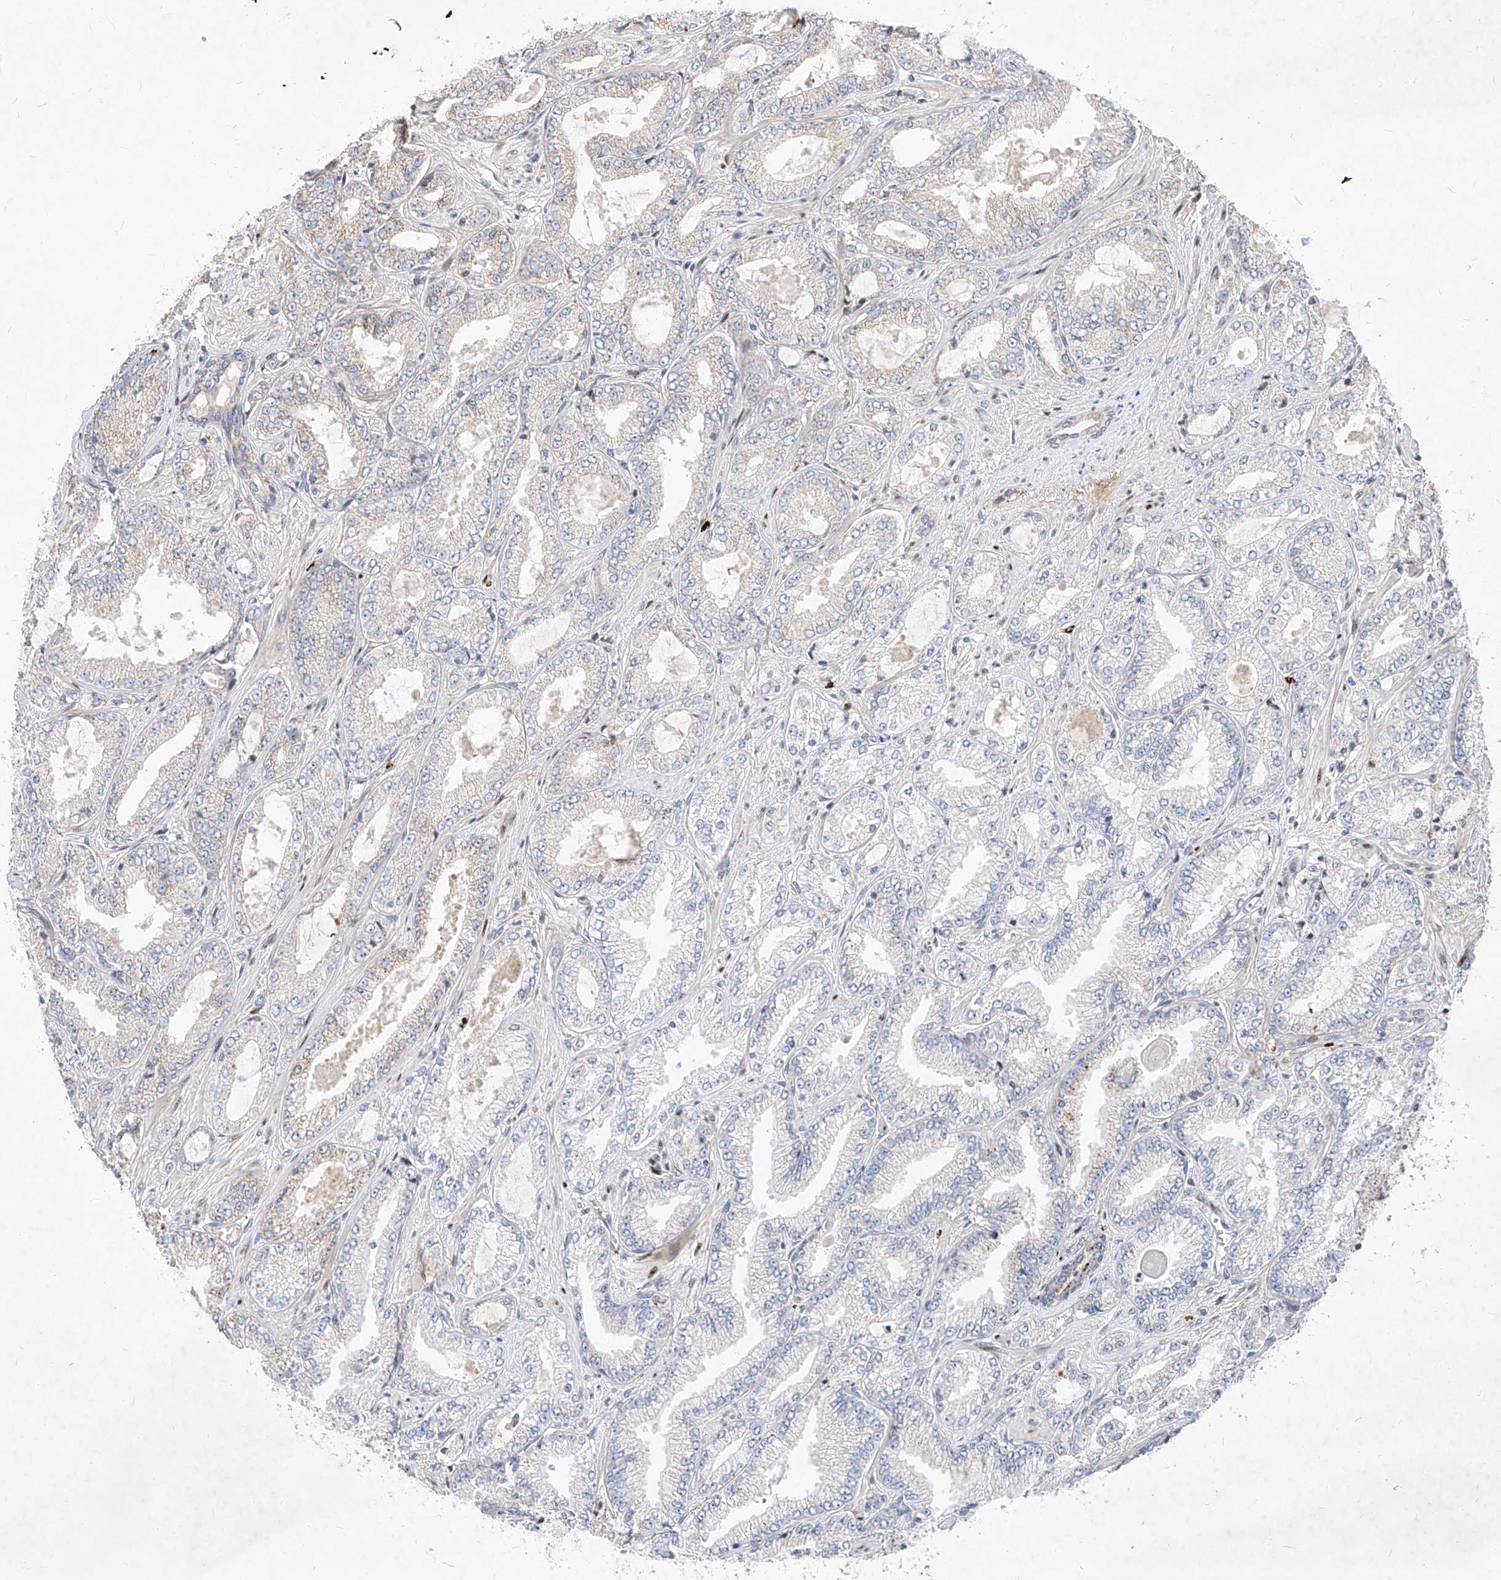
{"staining": {"intensity": "moderate", "quantity": "<25%", "location": "cytoplasmic/membranous"}, "tissue": "prostate cancer", "cell_type": "Tumor cells", "image_type": "cancer", "snomed": [{"axis": "morphology", "description": "Adenocarcinoma, High grade"}, {"axis": "topography", "description": "Prostate"}], "caption": "A micrograph of human prostate cancer (high-grade adenocarcinoma) stained for a protein reveals moderate cytoplasmic/membranous brown staining in tumor cells. The staining was performed using DAB to visualize the protein expression in brown, while the nuclei were stained in blue with hematoxylin (Magnification: 20x).", "gene": "OSGEPL1", "patient": {"sex": "male", "age": 71}}